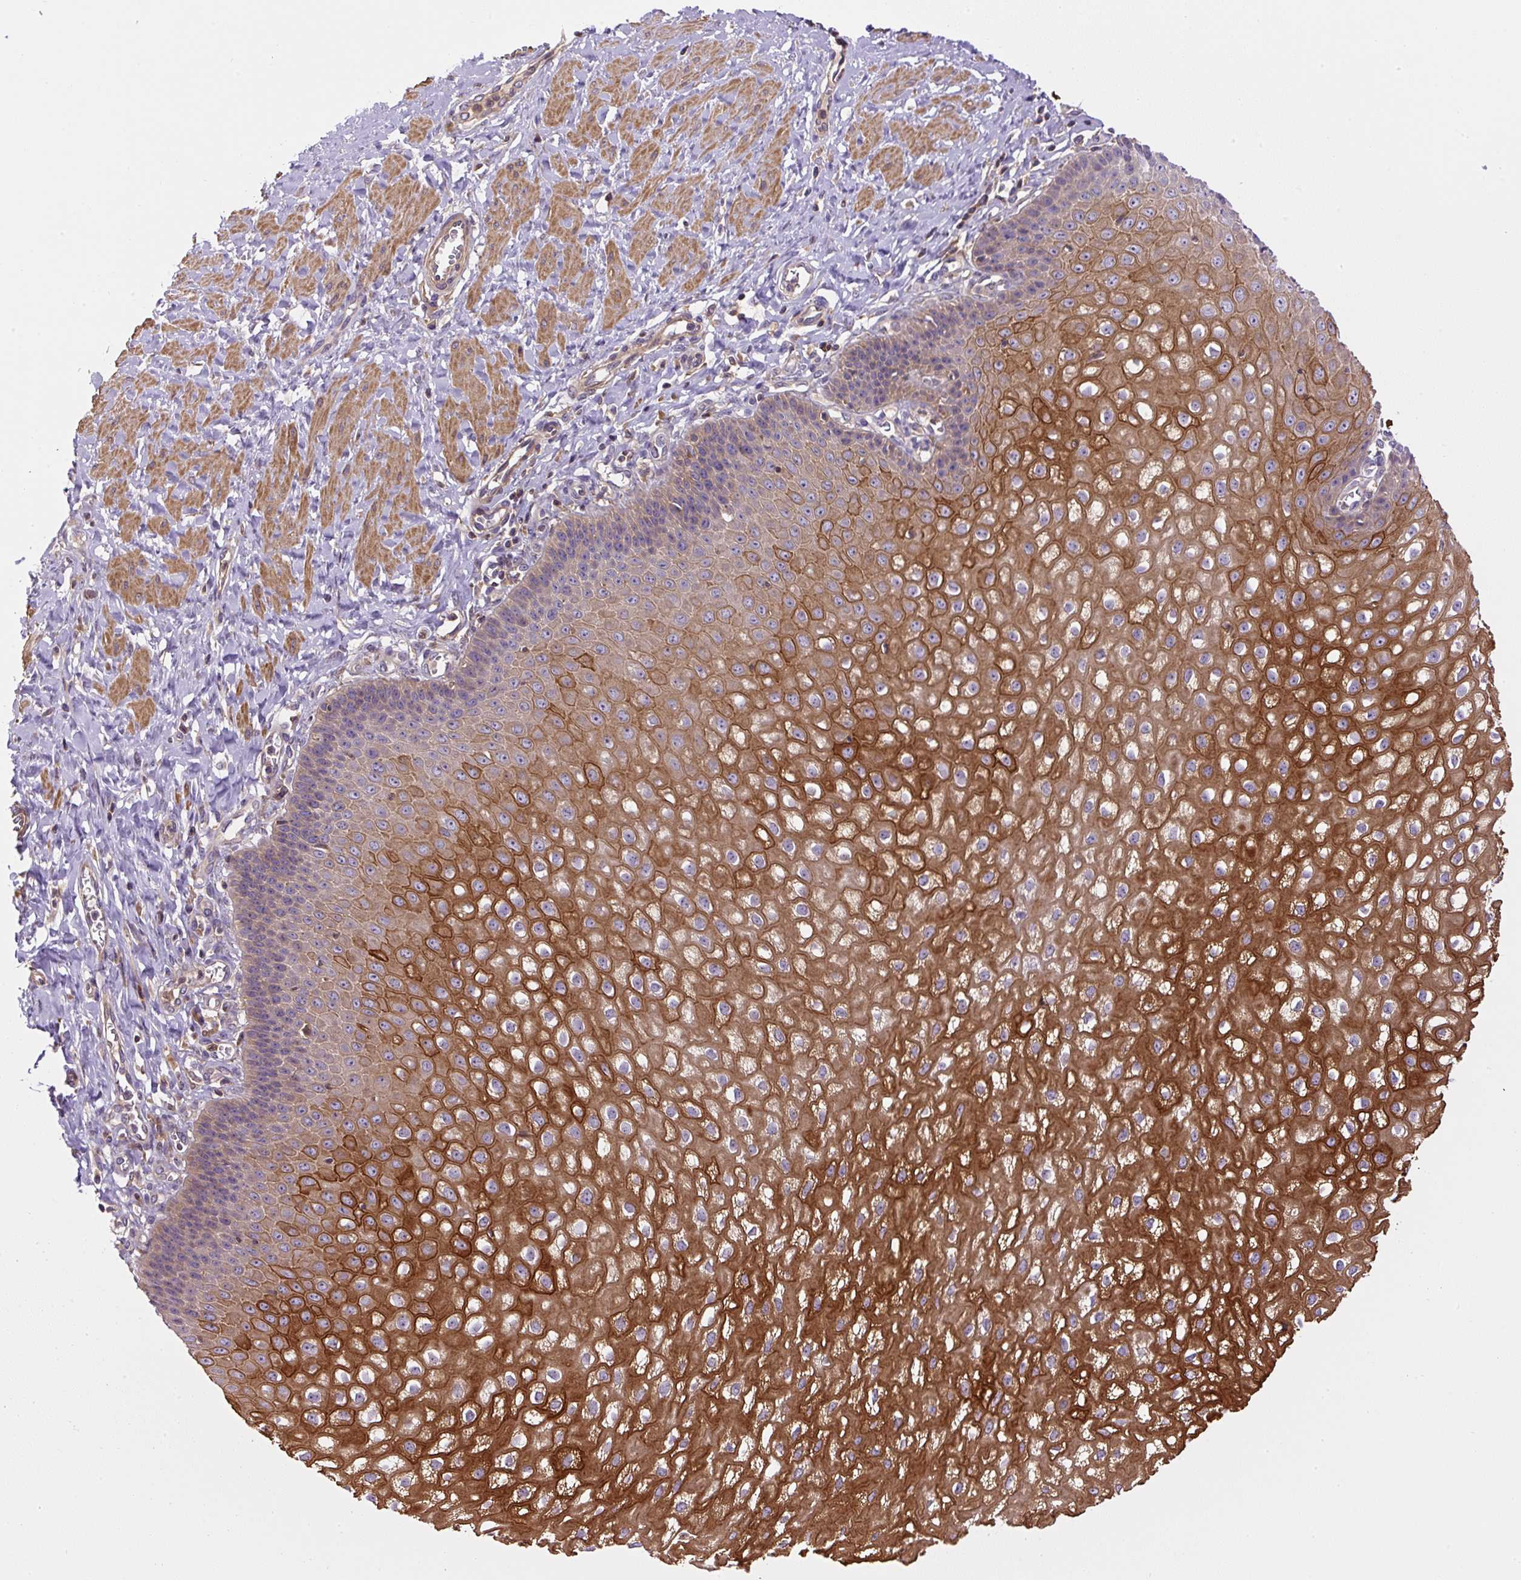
{"staining": {"intensity": "strong", "quantity": "25%-75%", "location": "cytoplasmic/membranous"}, "tissue": "esophagus", "cell_type": "Squamous epithelial cells", "image_type": "normal", "snomed": [{"axis": "morphology", "description": "Normal tissue, NOS"}, {"axis": "topography", "description": "Esophagus"}], "caption": "The immunohistochemical stain highlights strong cytoplasmic/membranous expression in squamous epithelial cells of benign esophagus. (DAB IHC with brightfield microscopy, high magnification).", "gene": "CCDC28A", "patient": {"sex": "male", "age": 67}}